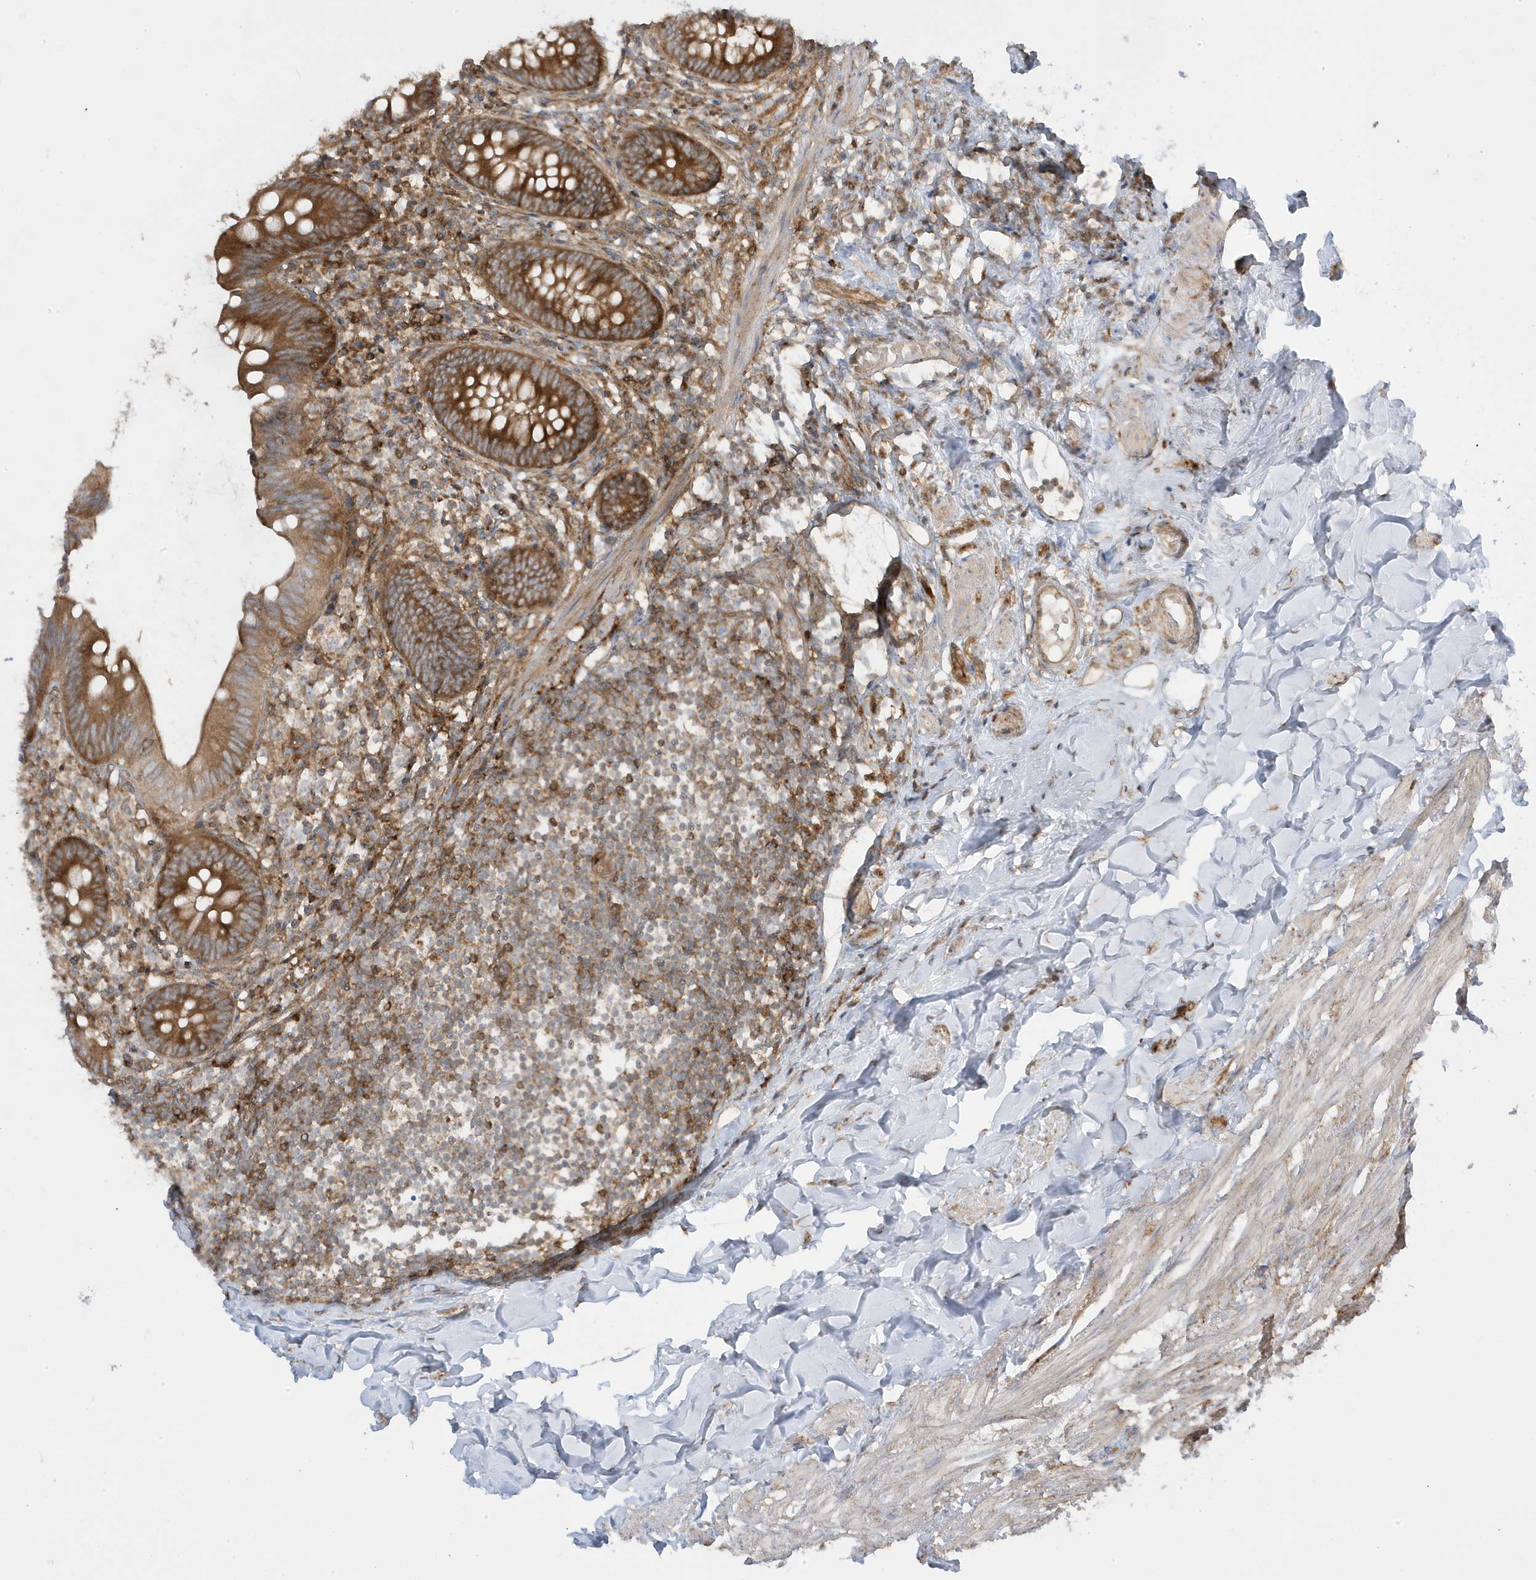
{"staining": {"intensity": "strong", "quantity": ">75%", "location": "cytoplasmic/membranous"}, "tissue": "appendix", "cell_type": "Glandular cells", "image_type": "normal", "snomed": [{"axis": "morphology", "description": "Normal tissue, NOS"}, {"axis": "topography", "description": "Appendix"}], "caption": "This image reveals immunohistochemistry (IHC) staining of benign human appendix, with high strong cytoplasmic/membranous staining in approximately >75% of glandular cells.", "gene": "STAM", "patient": {"sex": "female", "age": 62}}